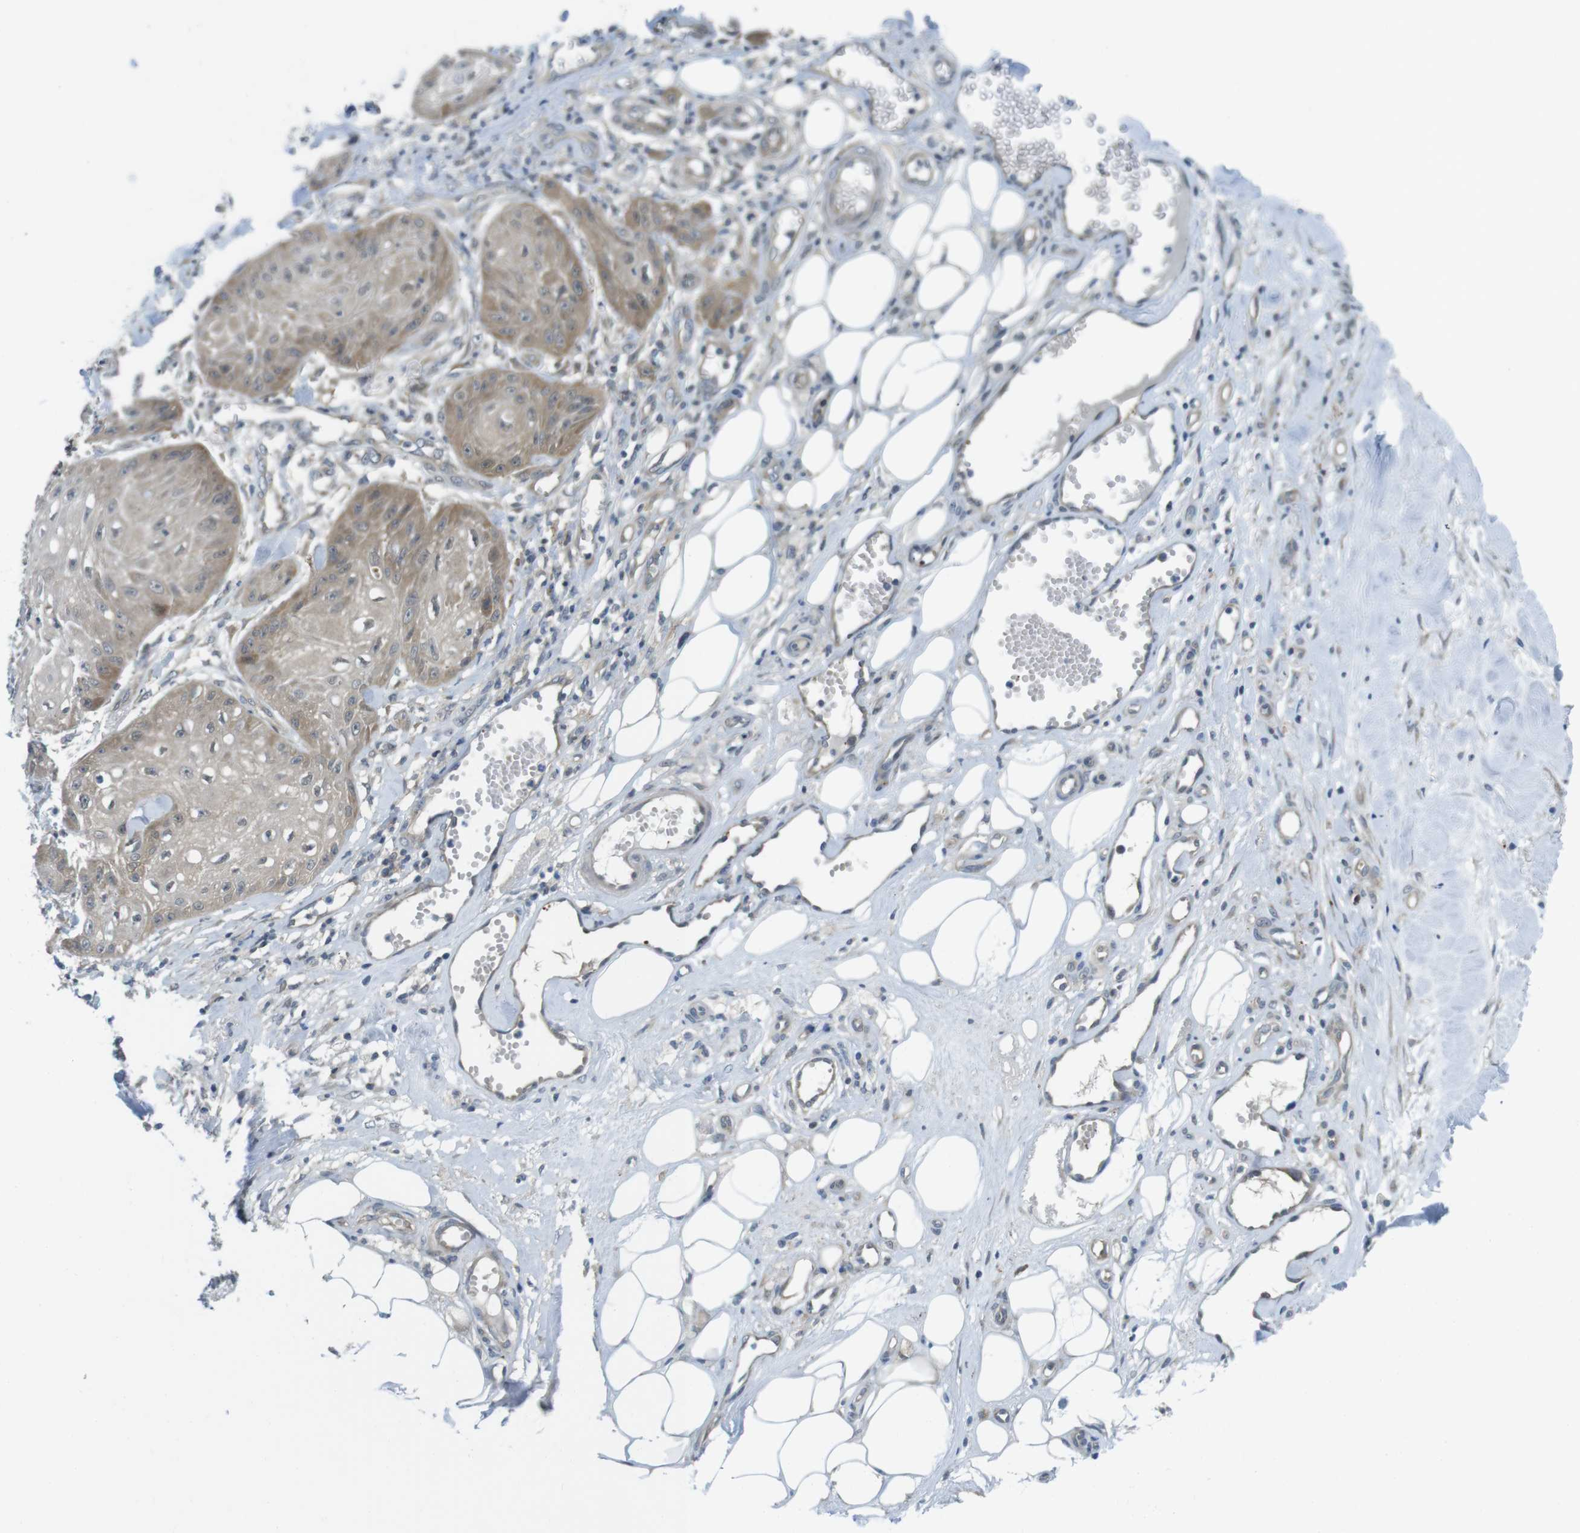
{"staining": {"intensity": "weak", "quantity": ">75%", "location": "cytoplasmic/membranous"}, "tissue": "skin cancer", "cell_type": "Tumor cells", "image_type": "cancer", "snomed": [{"axis": "morphology", "description": "Squamous cell carcinoma, NOS"}, {"axis": "topography", "description": "Skin"}], "caption": "High-magnification brightfield microscopy of skin cancer (squamous cell carcinoma) stained with DAB (brown) and counterstained with hematoxylin (blue). tumor cells exhibit weak cytoplasmic/membranous staining is seen in approximately>75% of cells.", "gene": "CASP2", "patient": {"sex": "male", "age": 74}}